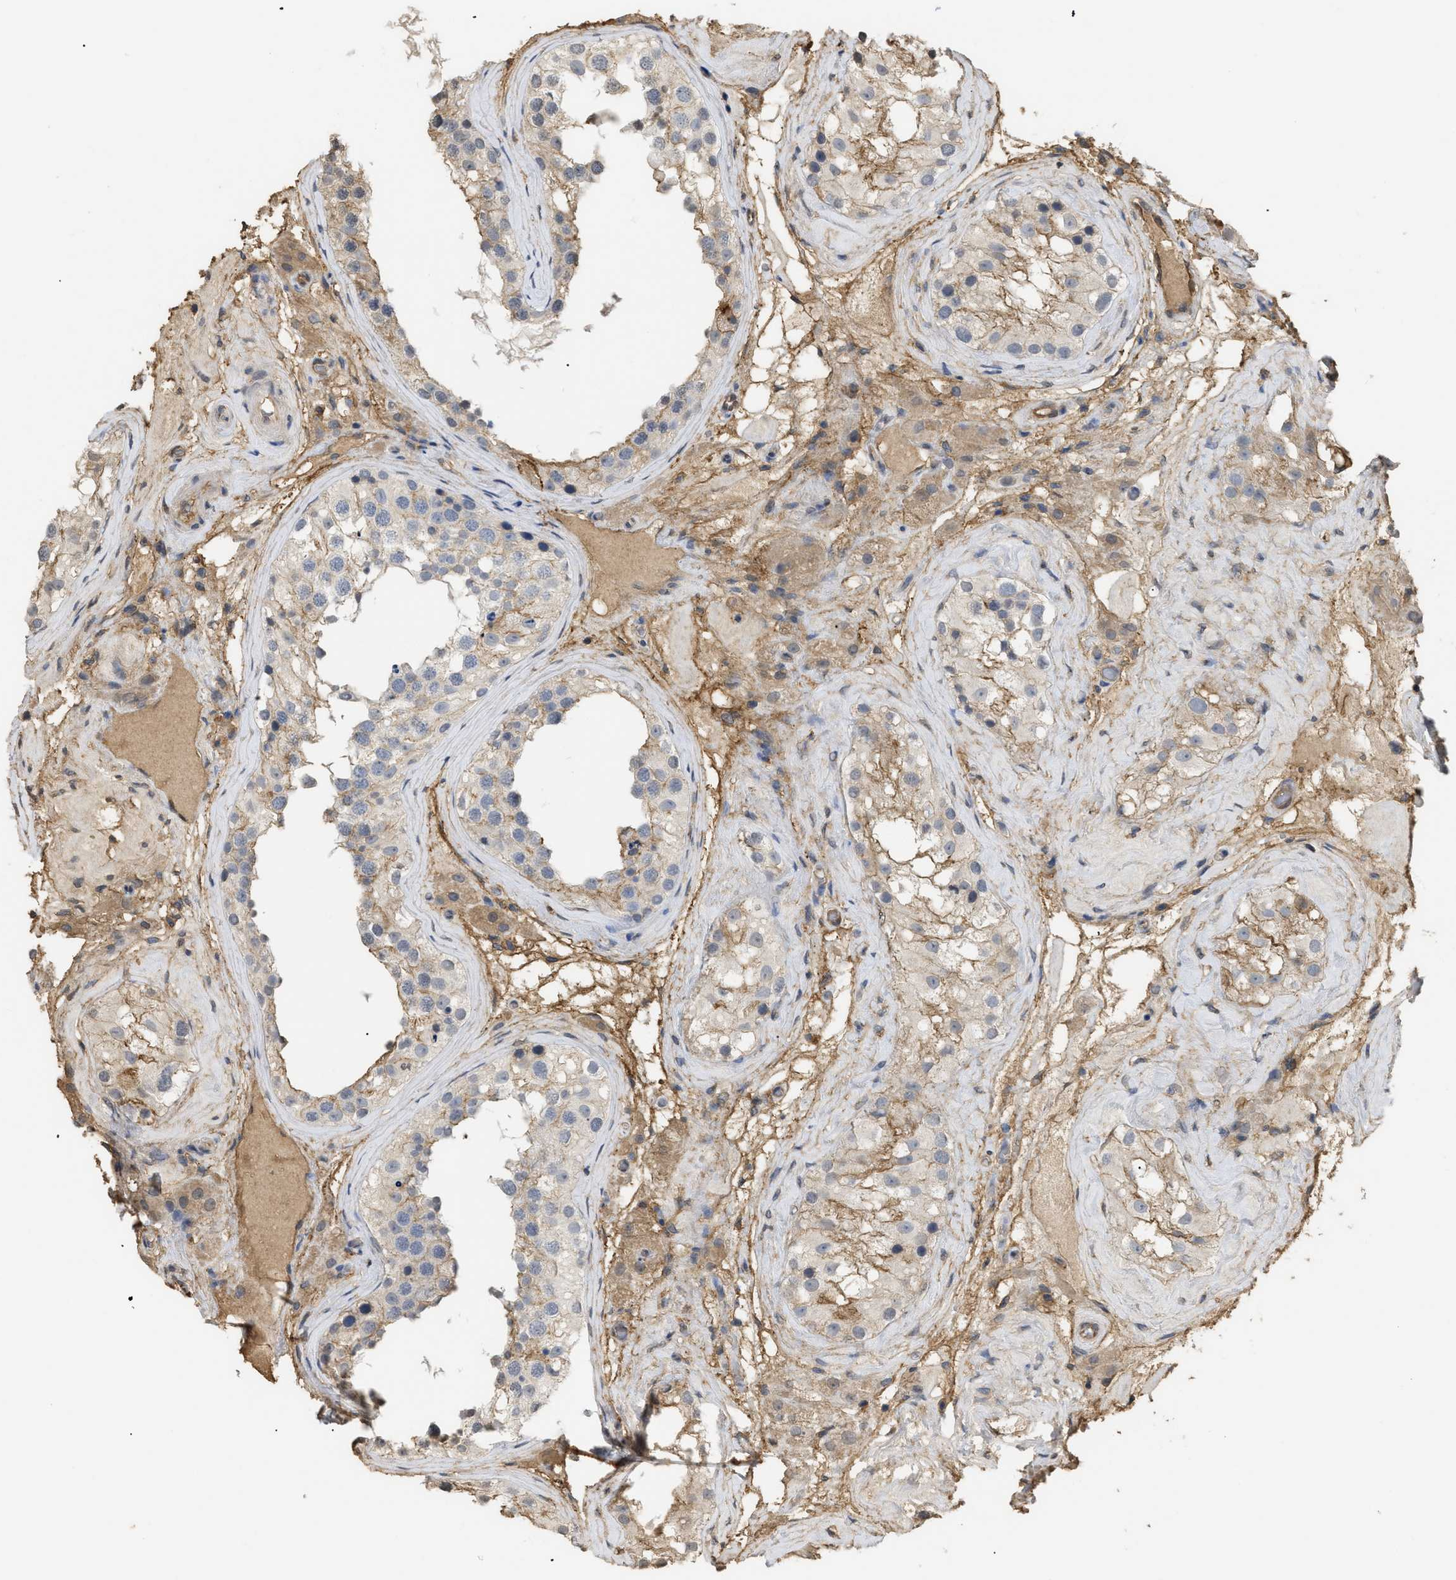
{"staining": {"intensity": "weak", "quantity": "<25%", "location": "cytoplasmic/membranous"}, "tissue": "testis", "cell_type": "Cells in seminiferous ducts", "image_type": "normal", "snomed": [{"axis": "morphology", "description": "Normal tissue, NOS"}, {"axis": "morphology", "description": "Seminoma, NOS"}, {"axis": "topography", "description": "Testis"}], "caption": "Immunohistochemistry image of benign testis: human testis stained with DAB (3,3'-diaminobenzidine) demonstrates no significant protein expression in cells in seminiferous ducts. The staining was performed using DAB to visualize the protein expression in brown, while the nuclei were stained in blue with hematoxylin (Magnification: 20x).", "gene": "ANXA4", "patient": {"sex": "male", "age": 71}}